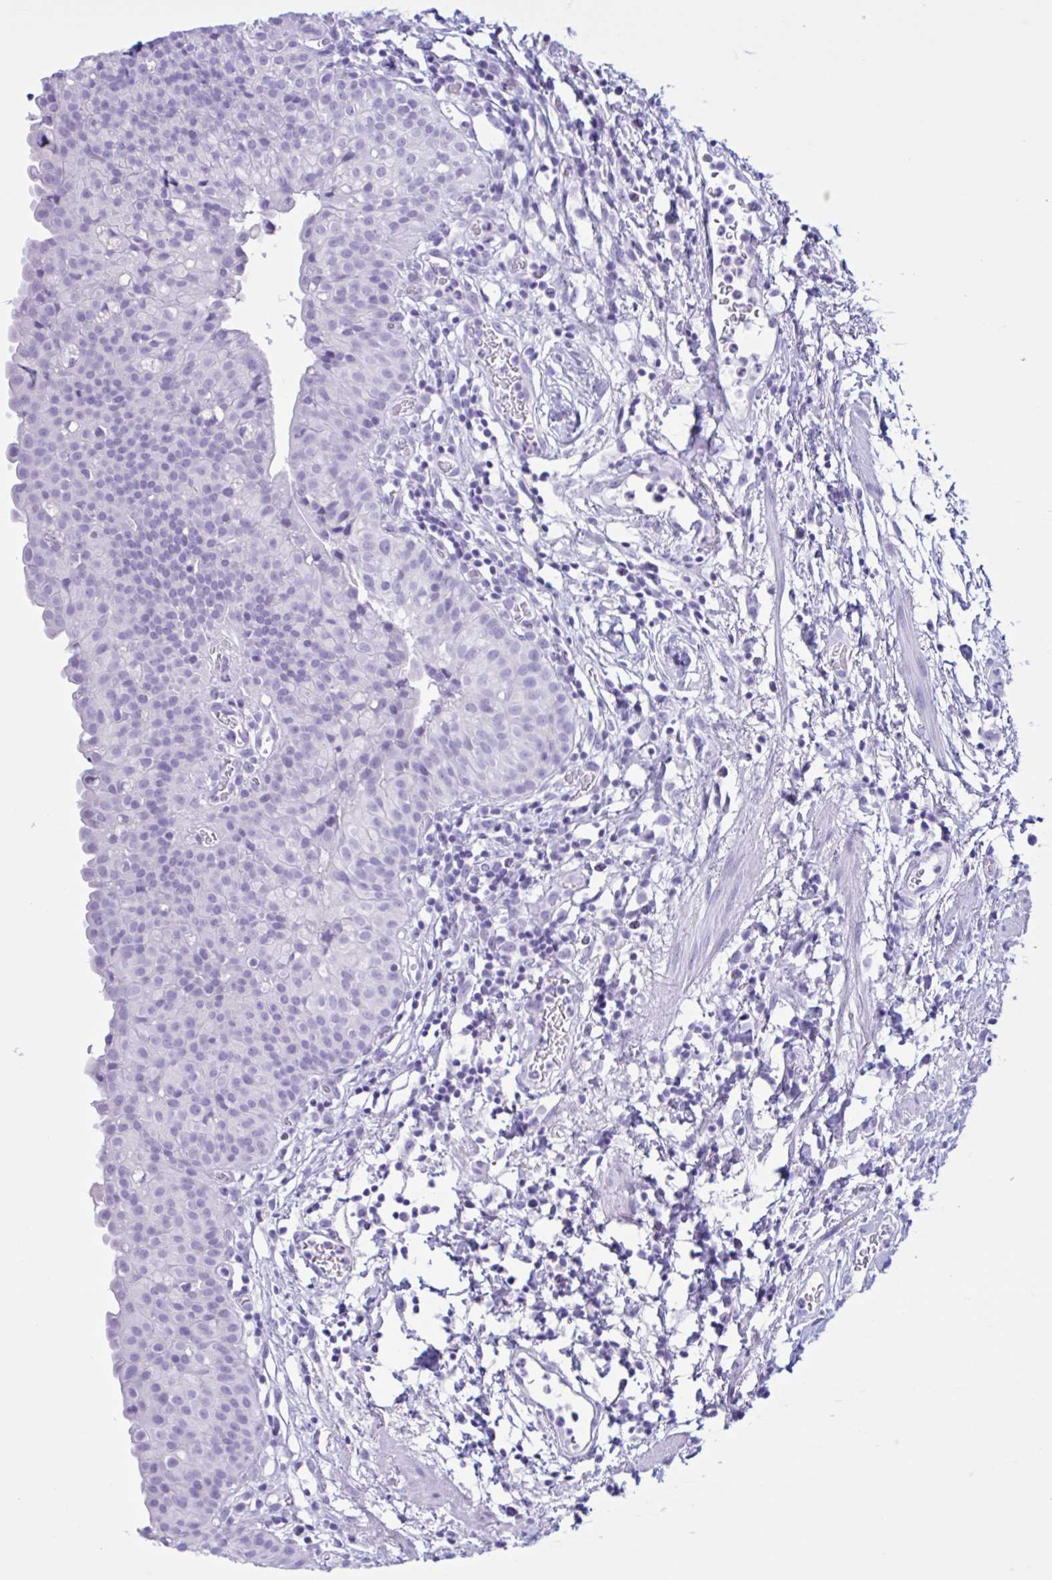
{"staining": {"intensity": "negative", "quantity": "none", "location": "none"}, "tissue": "urinary bladder", "cell_type": "Urothelial cells", "image_type": "normal", "snomed": [{"axis": "morphology", "description": "Normal tissue, NOS"}, {"axis": "morphology", "description": "Inflammation, NOS"}, {"axis": "topography", "description": "Urinary bladder"}], "caption": "An immunohistochemistry micrograph of unremarkable urinary bladder is shown. There is no staining in urothelial cells of urinary bladder. The staining was performed using DAB to visualize the protein expression in brown, while the nuclei were stained in blue with hematoxylin (Magnification: 20x).", "gene": "MRGPRG", "patient": {"sex": "male", "age": 57}}